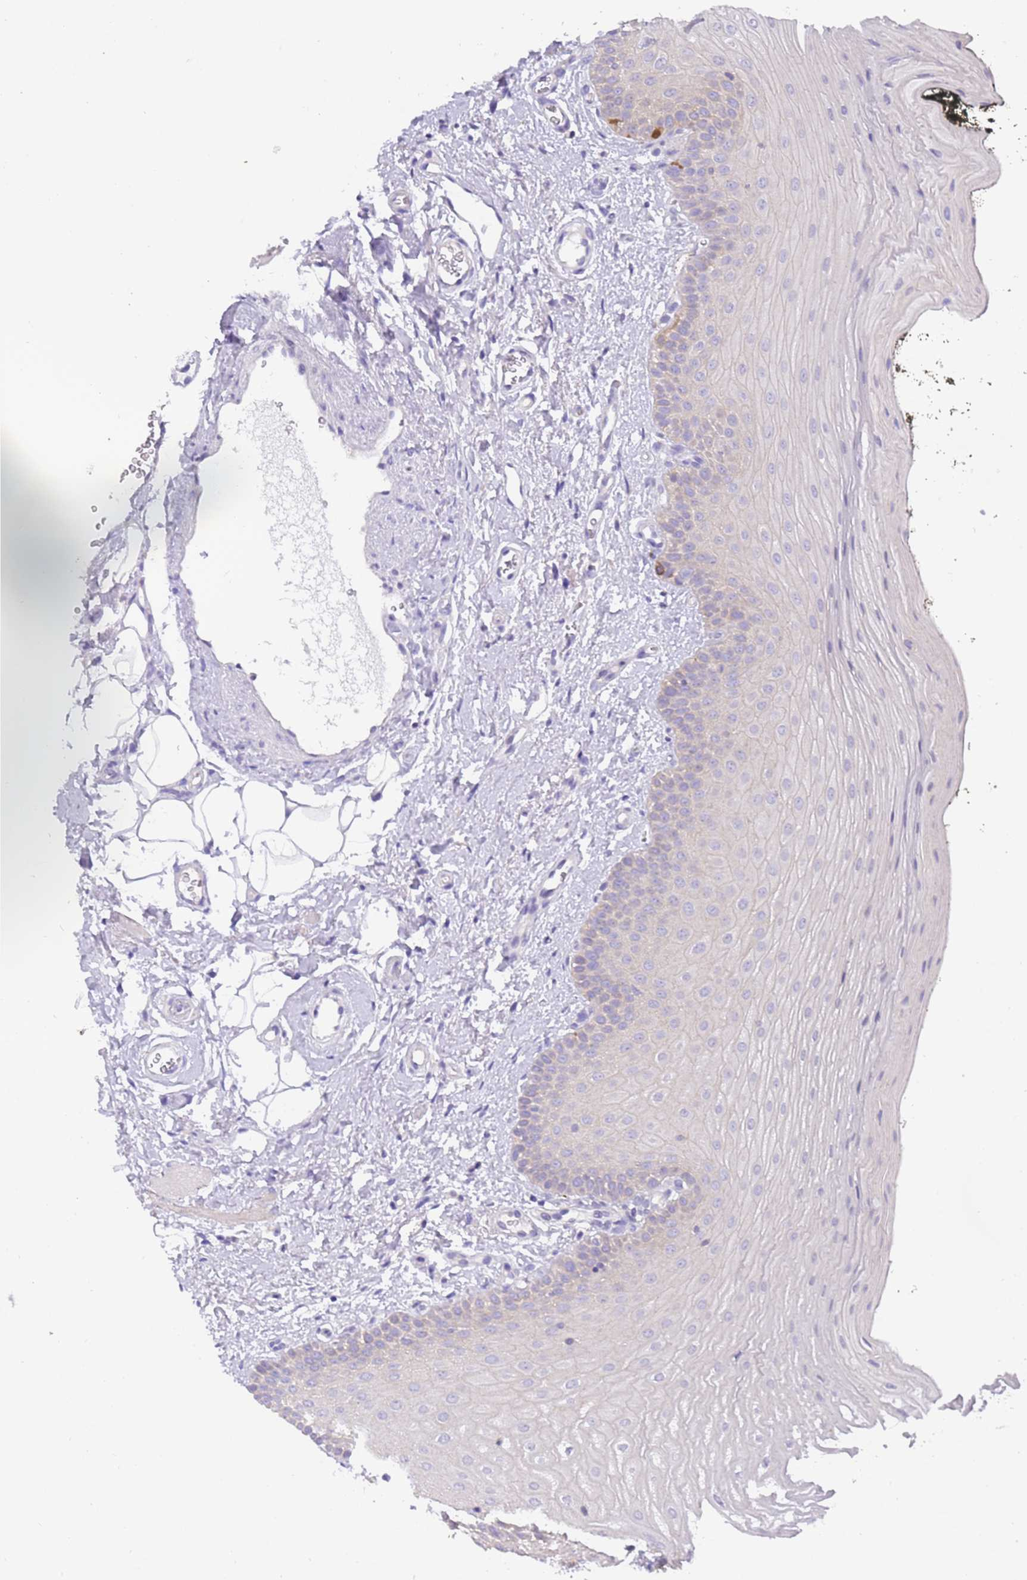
{"staining": {"intensity": "weak", "quantity": "25%-75%", "location": "cytoplasmic/membranous"}, "tissue": "oral mucosa", "cell_type": "Squamous epithelial cells", "image_type": "normal", "snomed": [{"axis": "morphology", "description": "No evidence of malignacy"}, {"axis": "topography", "description": "Oral tissue"}, {"axis": "topography", "description": "Head-Neck"}], "caption": "Weak cytoplasmic/membranous staining is appreciated in approximately 25%-75% of squamous epithelial cells in normal oral mucosa. The staining was performed using DAB (3,3'-diaminobenzidine), with brown indicating positive protein expression. Nuclei are stained blue with hematoxylin.", "gene": "STIP1", "patient": {"sex": "male", "age": 68}}